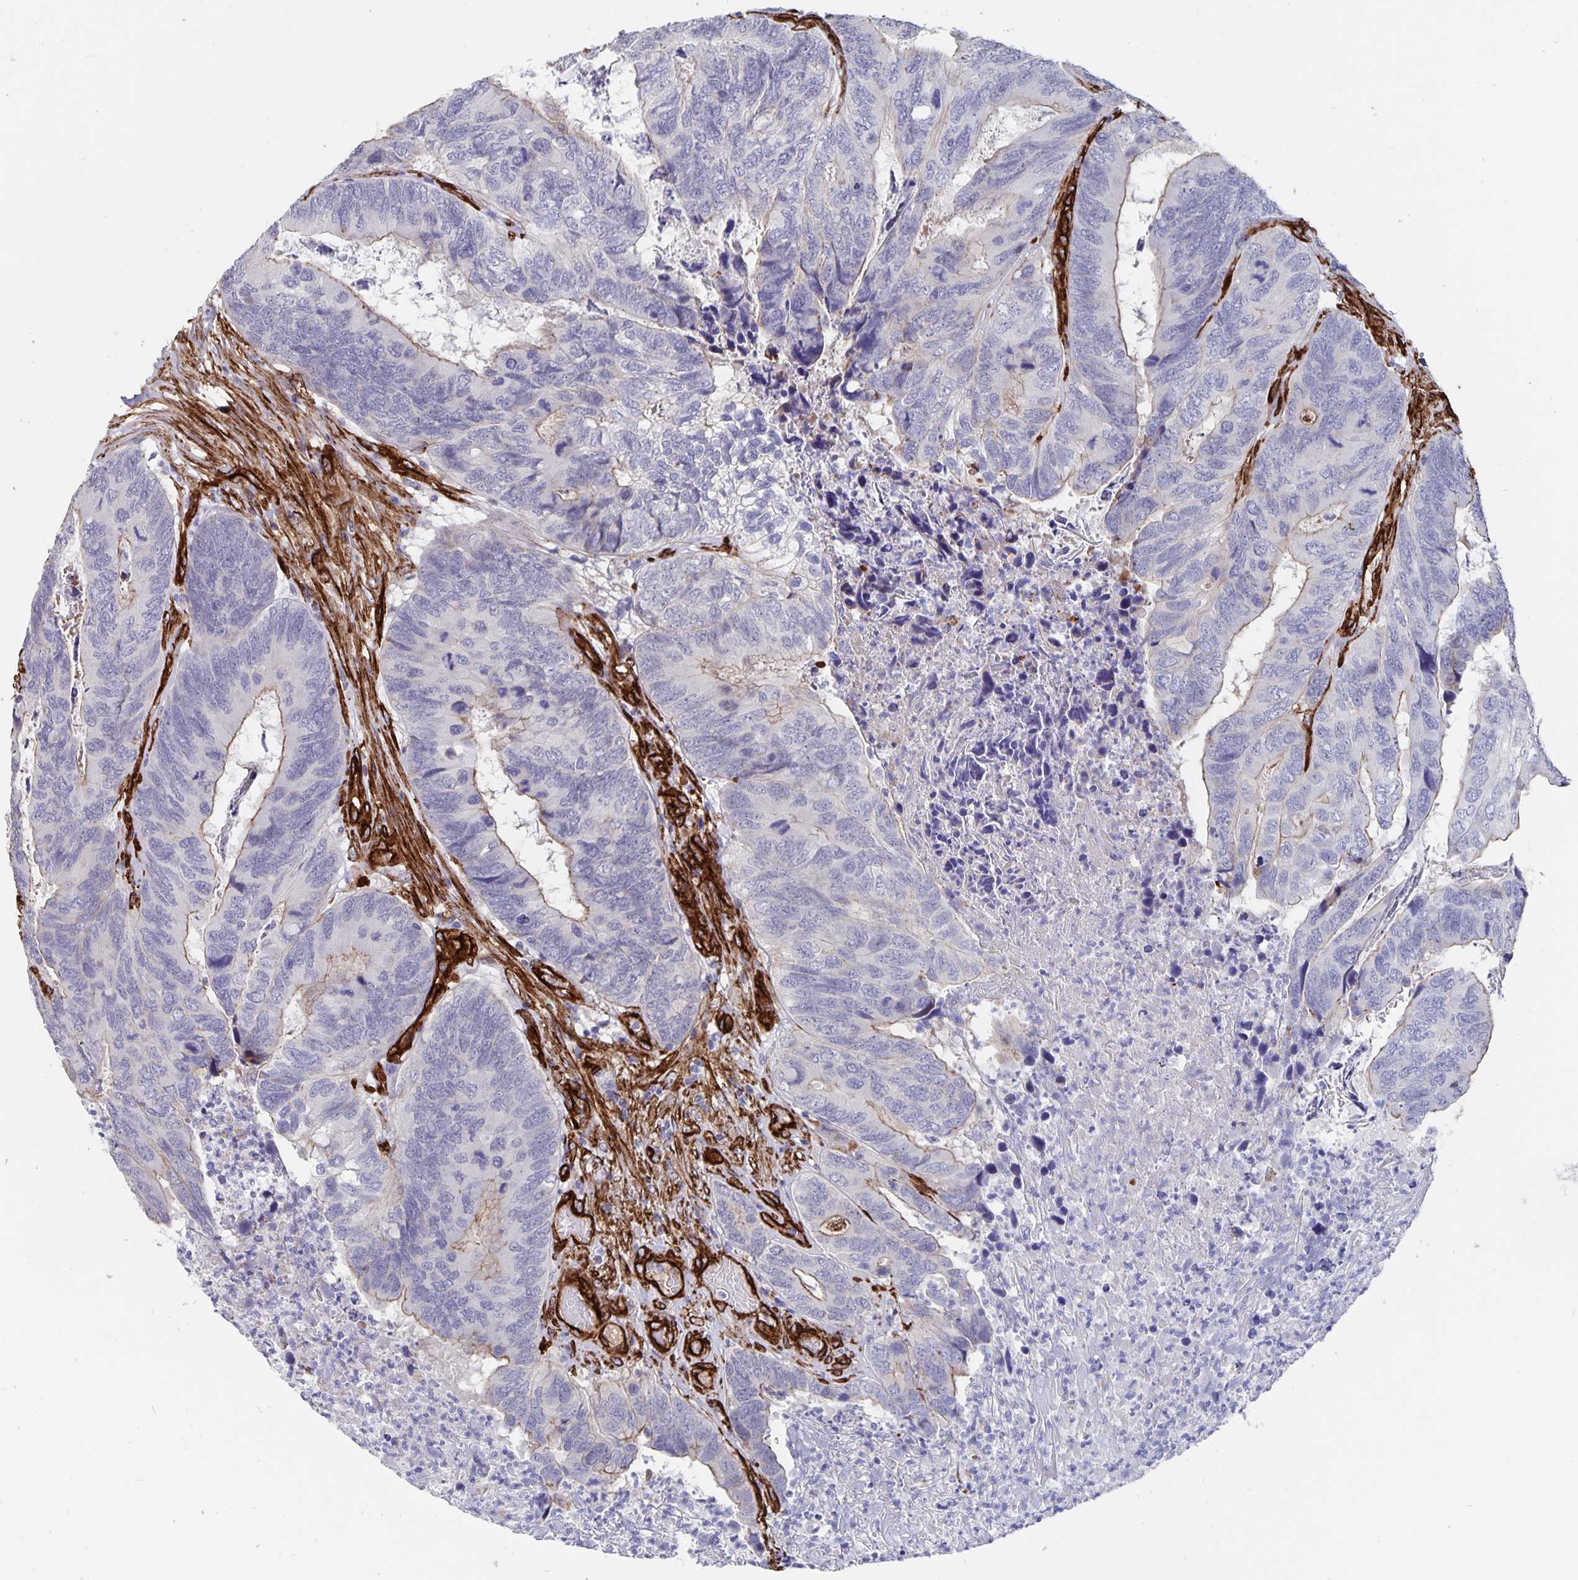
{"staining": {"intensity": "negative", "quantity": "none", "location": "none"}, "tissue": "colorectal cancer", "cell_type": "Tumor cells", "image_type": "cancer", "snomed": [{"axis": "morphology", "description": "Adenocarcinoma, NOS"}, {"axis": "topography", "description": "Colon"}], "caption": "Tumor cells are negative for protein expression in human colorectal adenocarcinoma.", "gene": "DCHS2", "patient": {"sex": "female", "age": 67}}